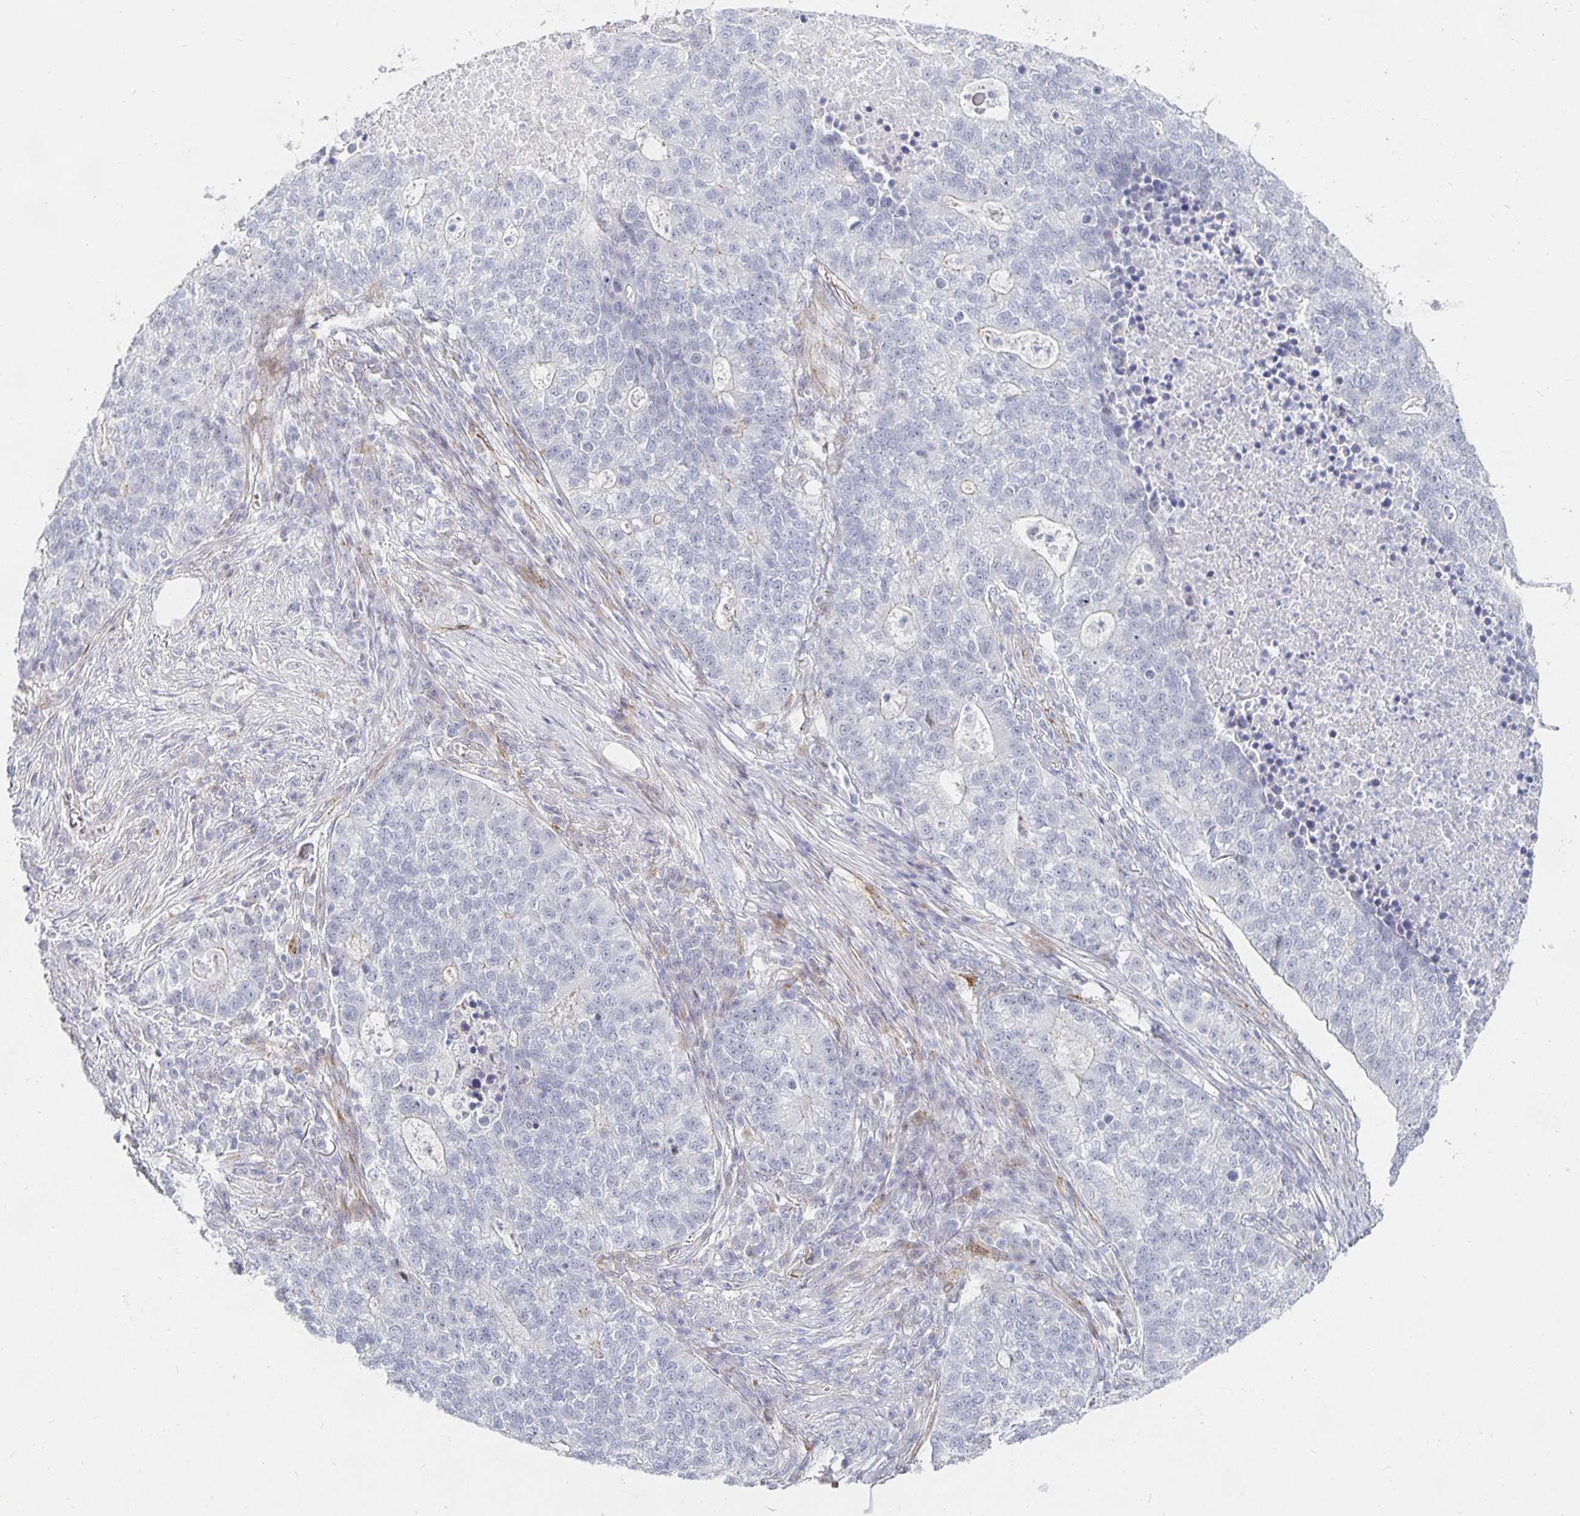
{"staining": {"intensity": "negative", "quantity": "none", "location": "none"}, "tissue": "lung cancer", "cell_type": "Tumor cells", "image_type": "cancer", "snomed": [{"axis": "morphology", "description": "Adenocarcinoma, NOS"}, {"axis": "topography", "description": "Lung"}], "caption": "Tumor cells show no significant expression in lung adenocarcinoma.", "gene": "S100G", "patient": {"sex": "male", "age": 57}}